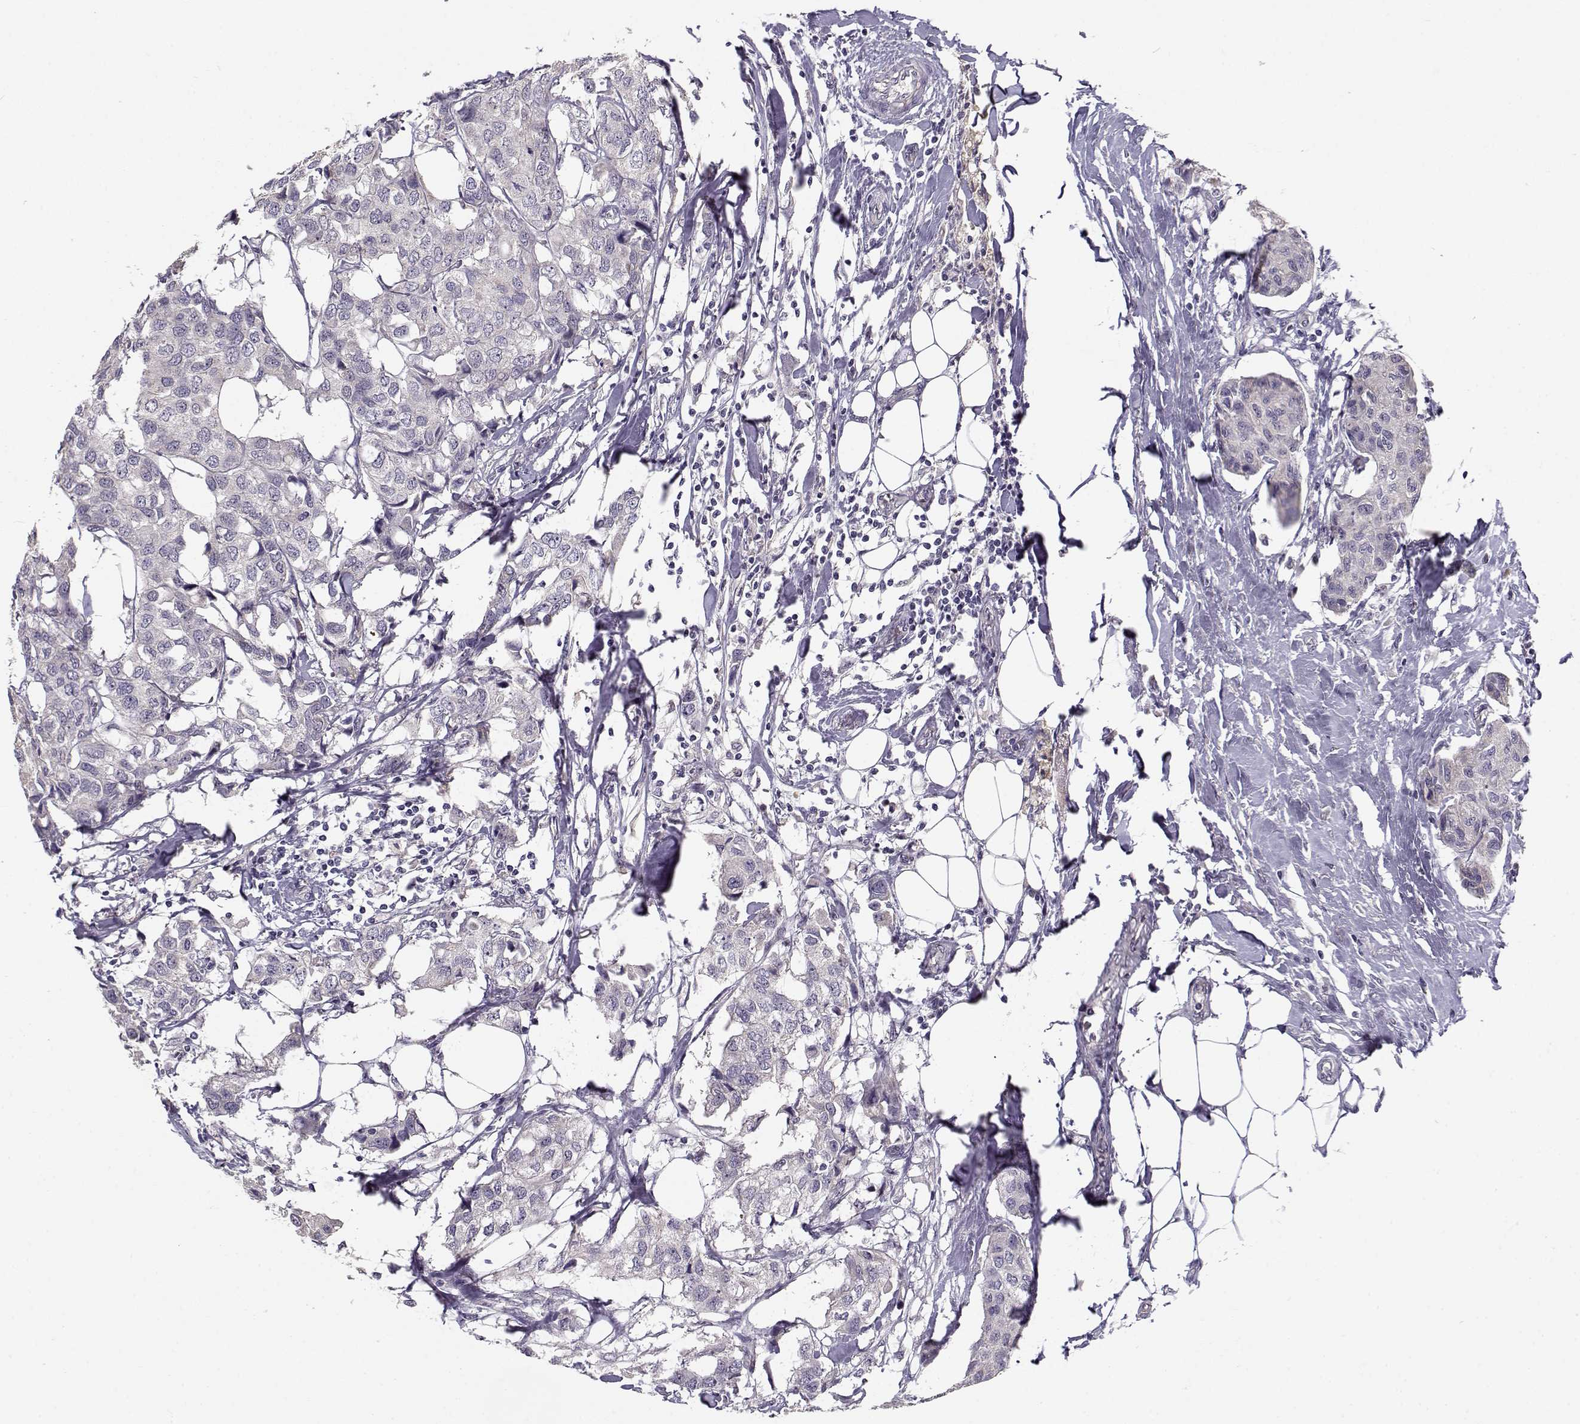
{"staining": {"intensity": "negative", "quantity": "none", "location": "none"}, "tissue": "breast cancer", "cell_type": "Tumor cells", "image_type": "cancer", "snomed": [{"axis": "morphology", "description": "Duct carcinoma"}, {"axis": "topography", "description": "Breast"}], "caption": "Protein analysis of breast invasive ductal carcinoma shows no significant staining in tumor cells.", "gene": "TMEM145", "patient": {"sex": "female", "age": 80}}